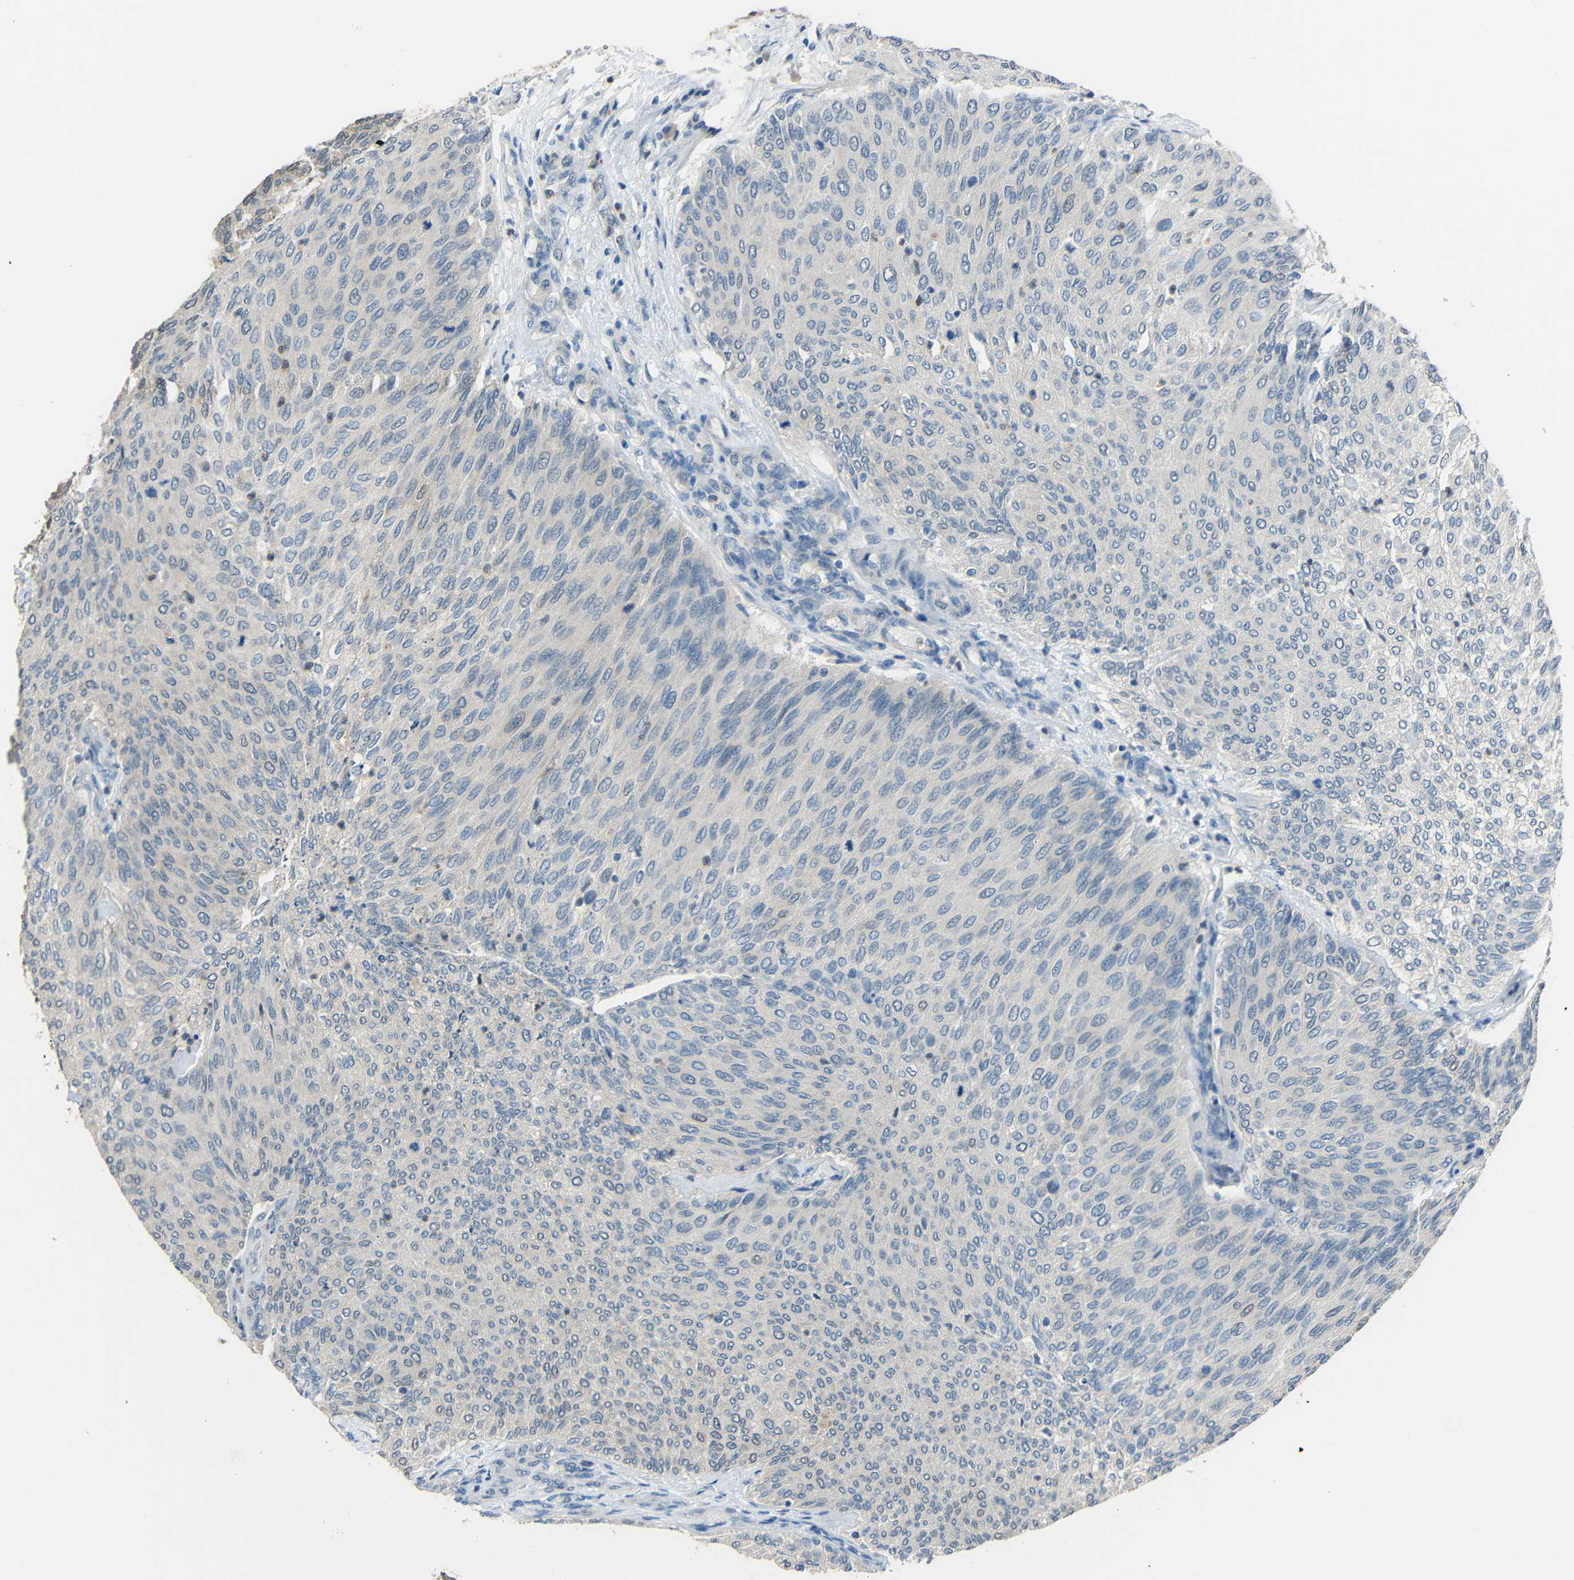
{"staining": {"intensity": "negative", "quantity": "none", "location": "none"}, "tissue": "urothelial cancer", "cell_type": "Tumor cells", "image_type": "cancer", "snomed": [{"axis": "morphology", "description": "Urothelial carcinoma, Low grade"}, {"axis": "topography", "description": "Urinary bladder"}], "caption": "Immunohistochemical staining of urothelial carcinoma (low-grade) reveals no significant positivity in tumor cells.", "gene": "STBD1", "patient": {"sex": "female", "age": 79}}